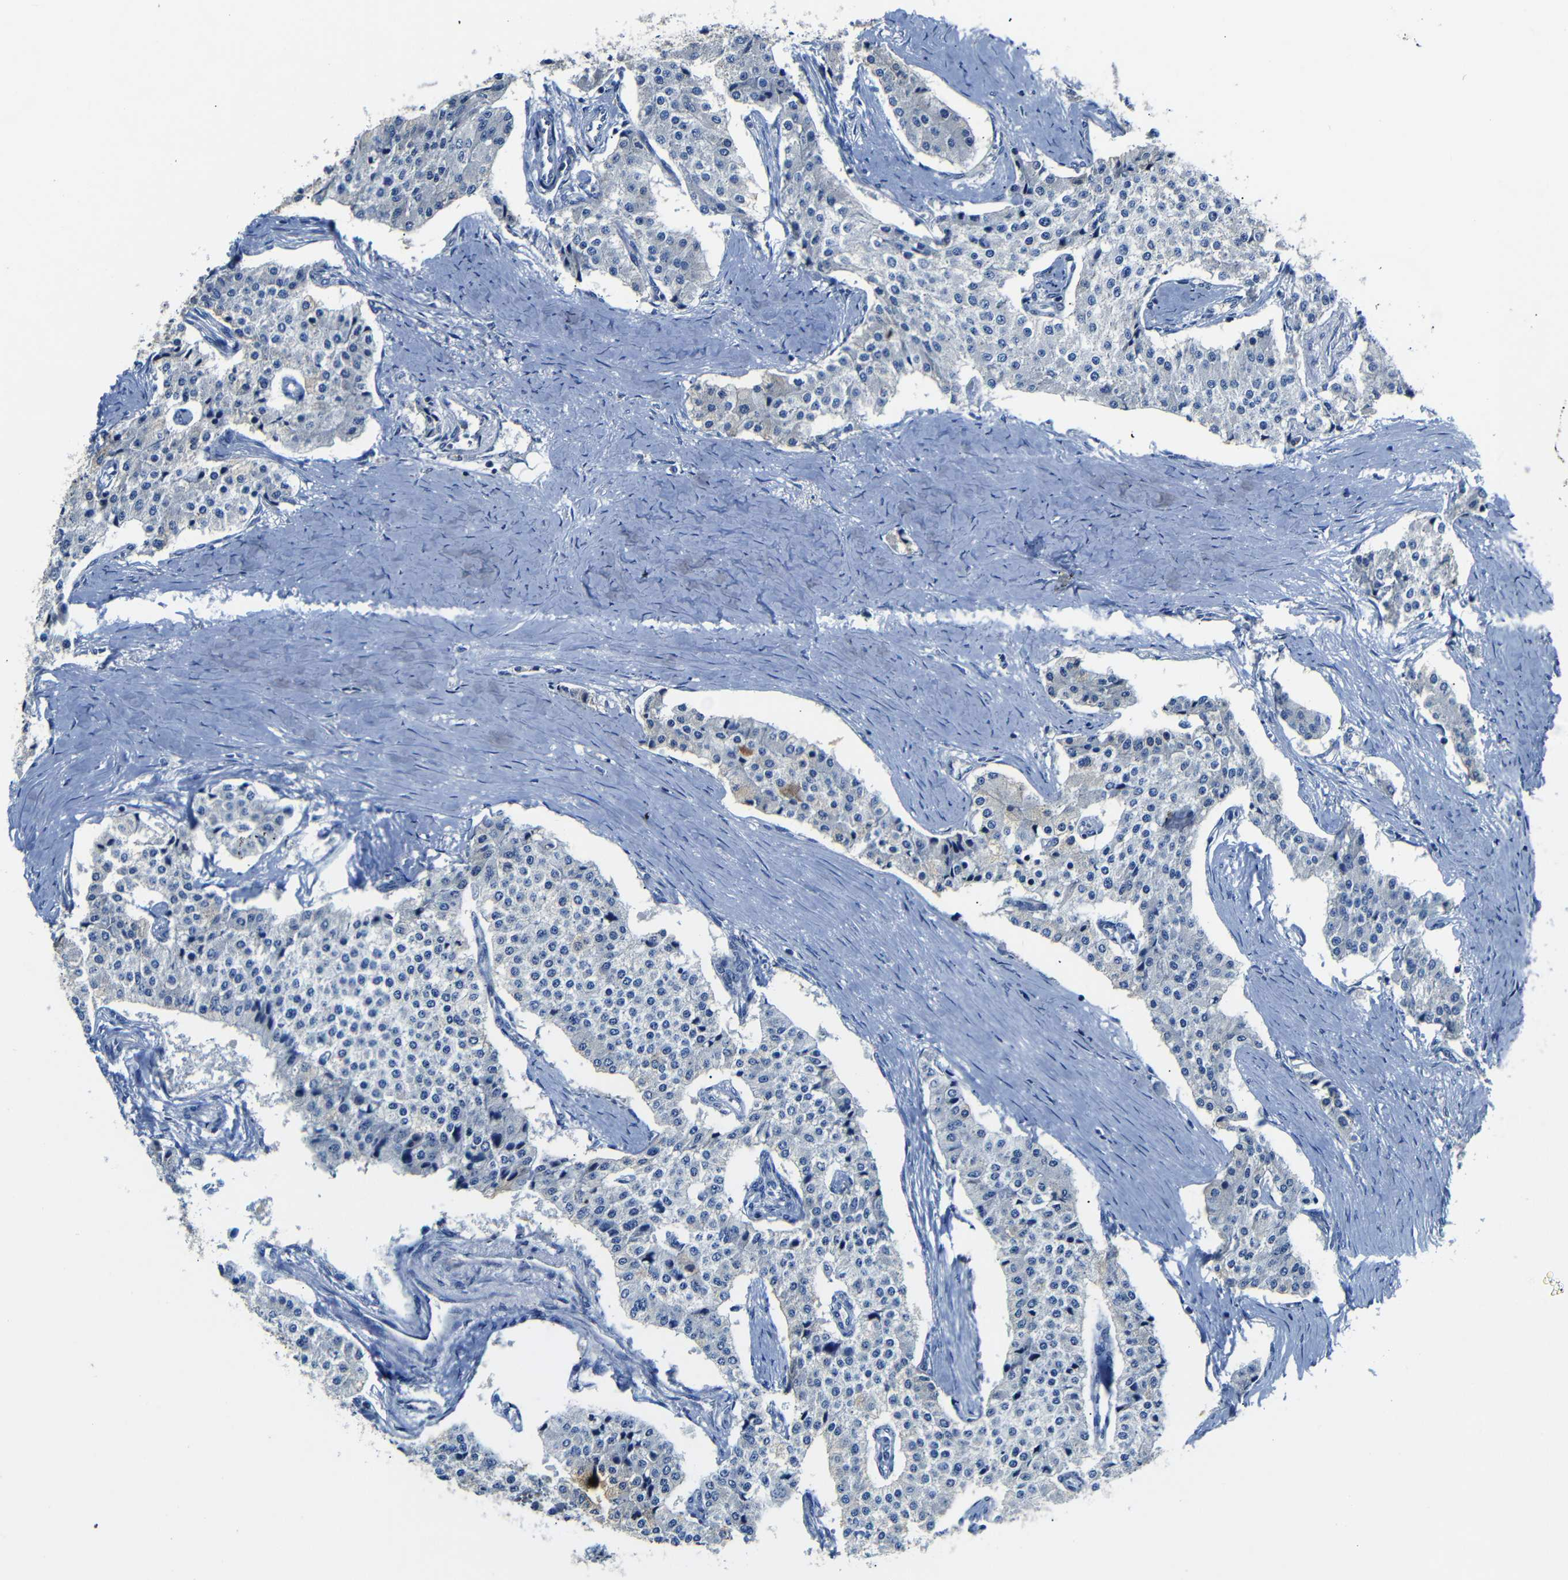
{"staining": {"intensity": "negative", "quantity": "none", "location": "none"}, "tissue": "carcinoid", "cell_type": "Tumor cells", "image_type": "cancer", "snomed": [{"axis": "morphology", "description": "Carcinoid, malignant, NOS"}, {"axis": "topography", "description": "Colon"}], "caption": "Tumor cells show no significant expression in malignant carcinoid. The staining is performed using DAB (3,3'-diaminobenzidine) brown chromogen with nuclei counter-stained in using hematoxylin.", "gene": "AFDN", "patient": {"sex": "female", "age": 52}}